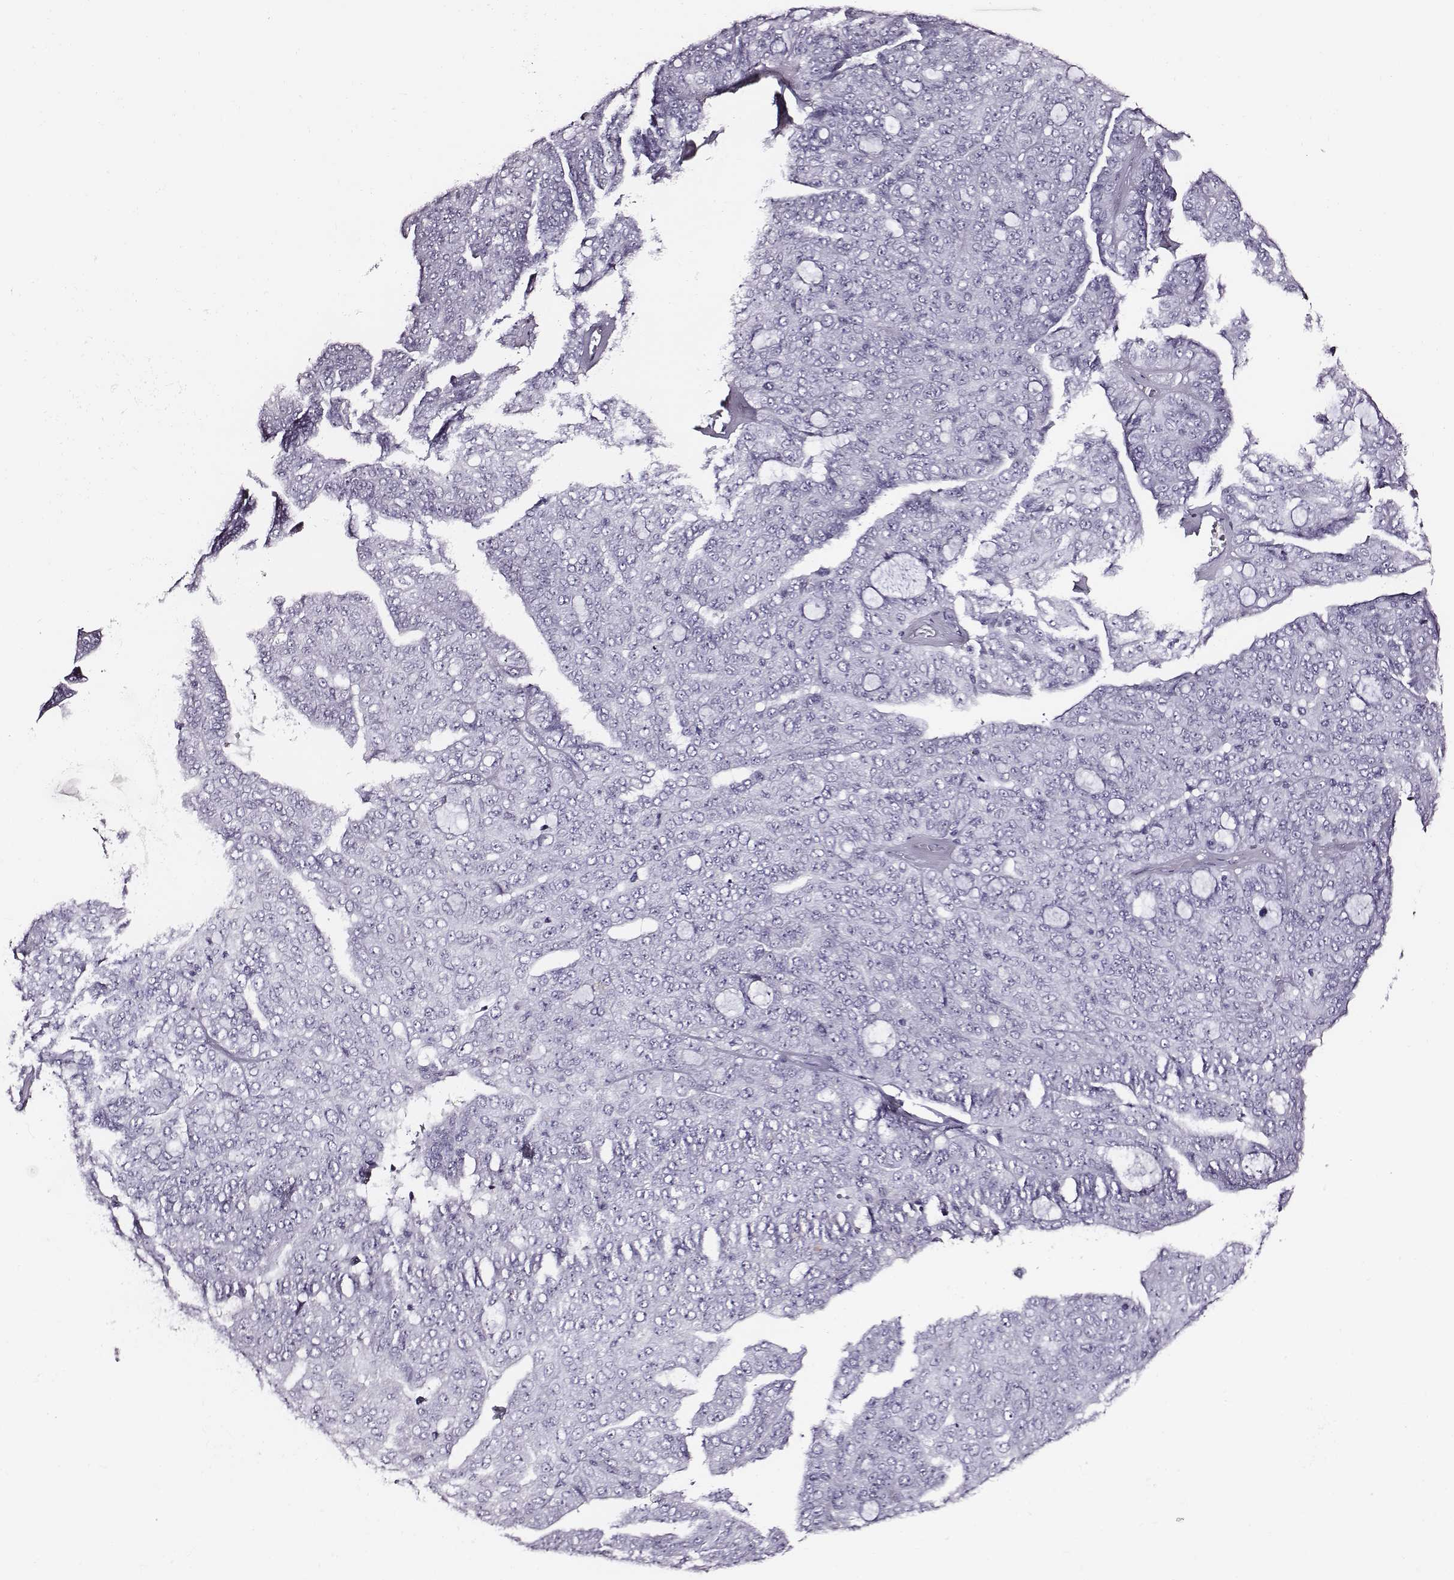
{"staining": {"intensity": "negative", "quantity": "none", "location": "none"}, "tissue": "ovarian cancer", "cell_type": "Tumor cells", "image_type": "cancer", "snomed": [{"axis": "morphology", "description": "Cystadenocarcinoma, serous, NOS"}, {"axis": "topography", "description": "Ovary"}], "caption": "A photomicrograph of serous cystadenocarcinoma (ovarian) stained for a protein demonstrates no brown staining in tumor cells. Nuclei are stained in blue.", "gene": "DPEP1", "patient": {"sex": "female", "age": 71}}